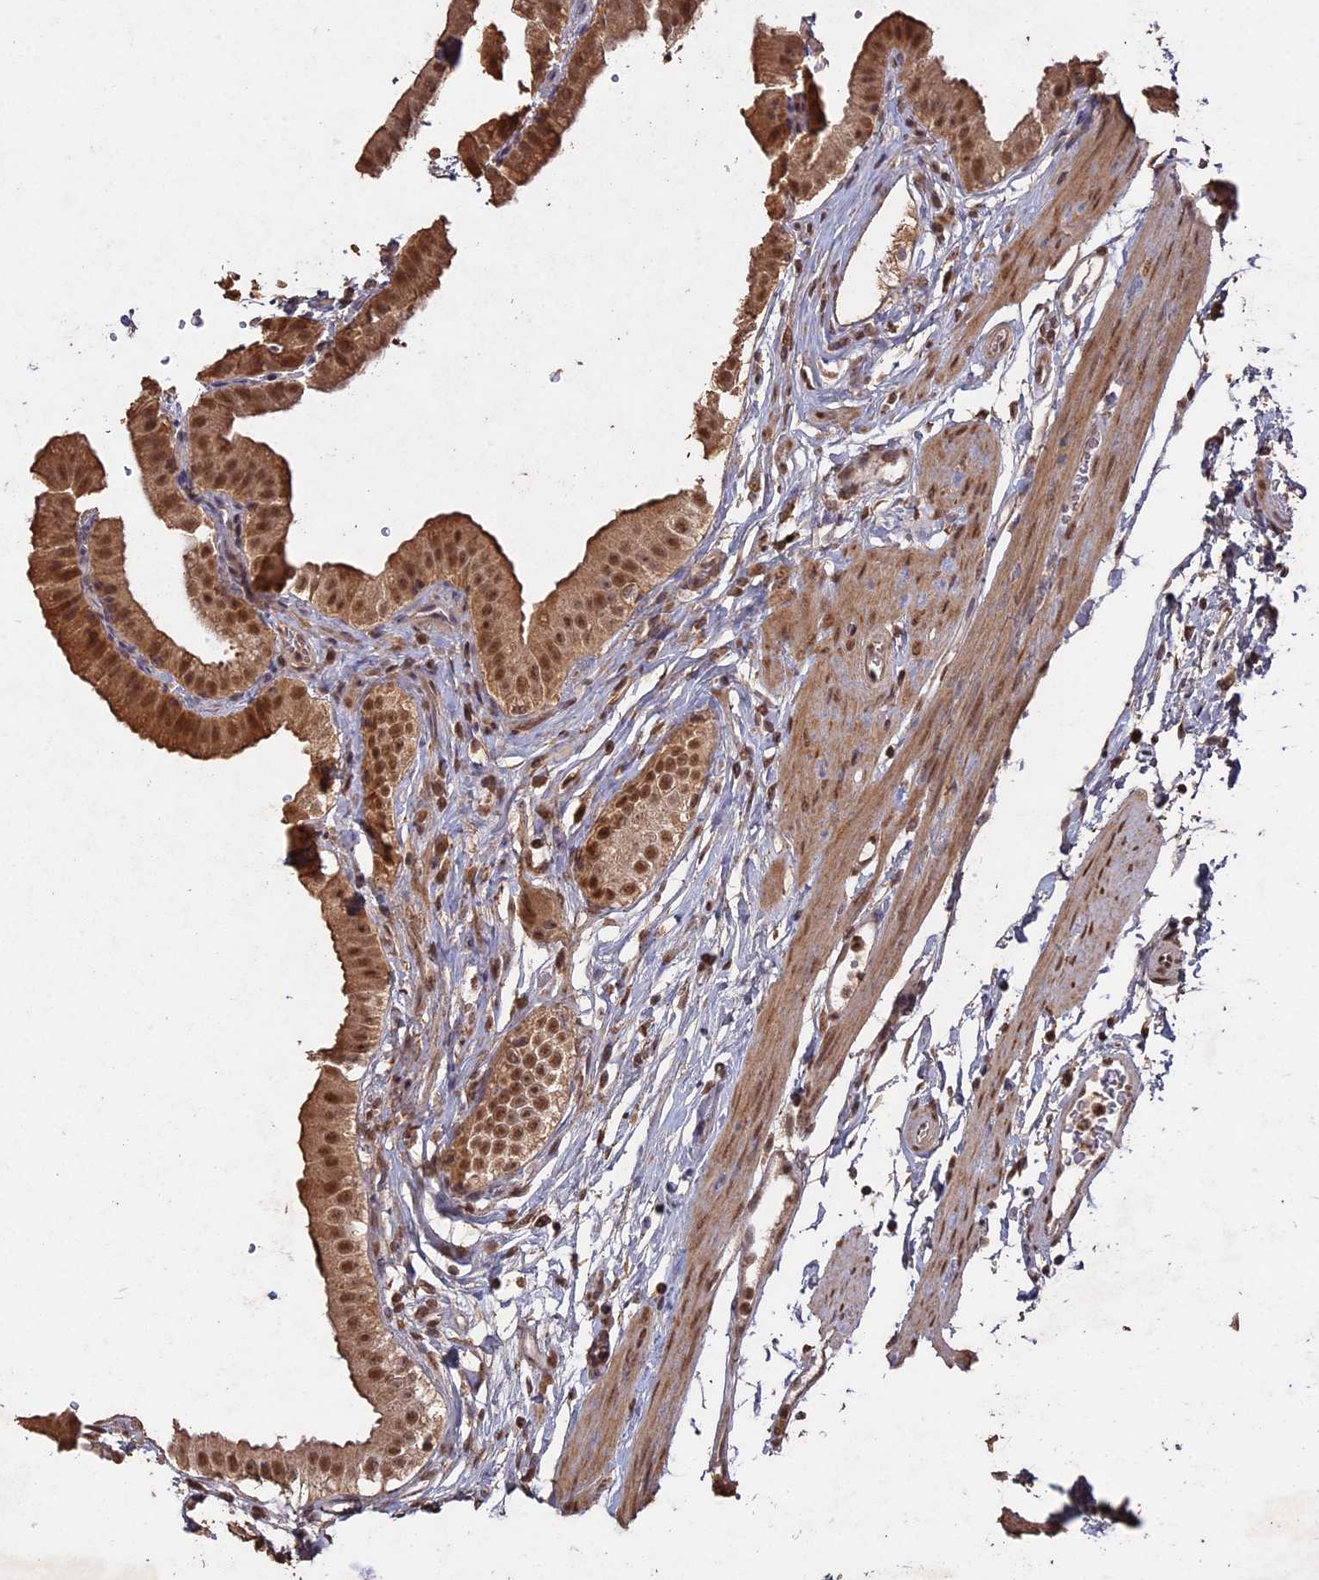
{"staining": {"intensity": "moderate", "quantity": ">75%", "location": "cytoplasmic/membranous,nuclear"}, "tissue": "gallbladder", "cell_type": "Glandular cells", "image_type": "normal", "snomed": [{"axis": "morphology", "description": "Normal tissue, NOS"}, {"axis": "topography", "description": "Gallbladder"}], "caption": "Protein analysis of unremarkable gallbladder reveals moderate cytoplasmic/membranous,nuclear expression in approximately >75% of glandular cells. The staining was performed using DAB (3,3'-diaminobenzidine), with brown indicating positive protein expression. Nuclei are stained blue with hematoxylin.", "gene": "PSMC6", "patient": {"sex": "female", "age": 61}}